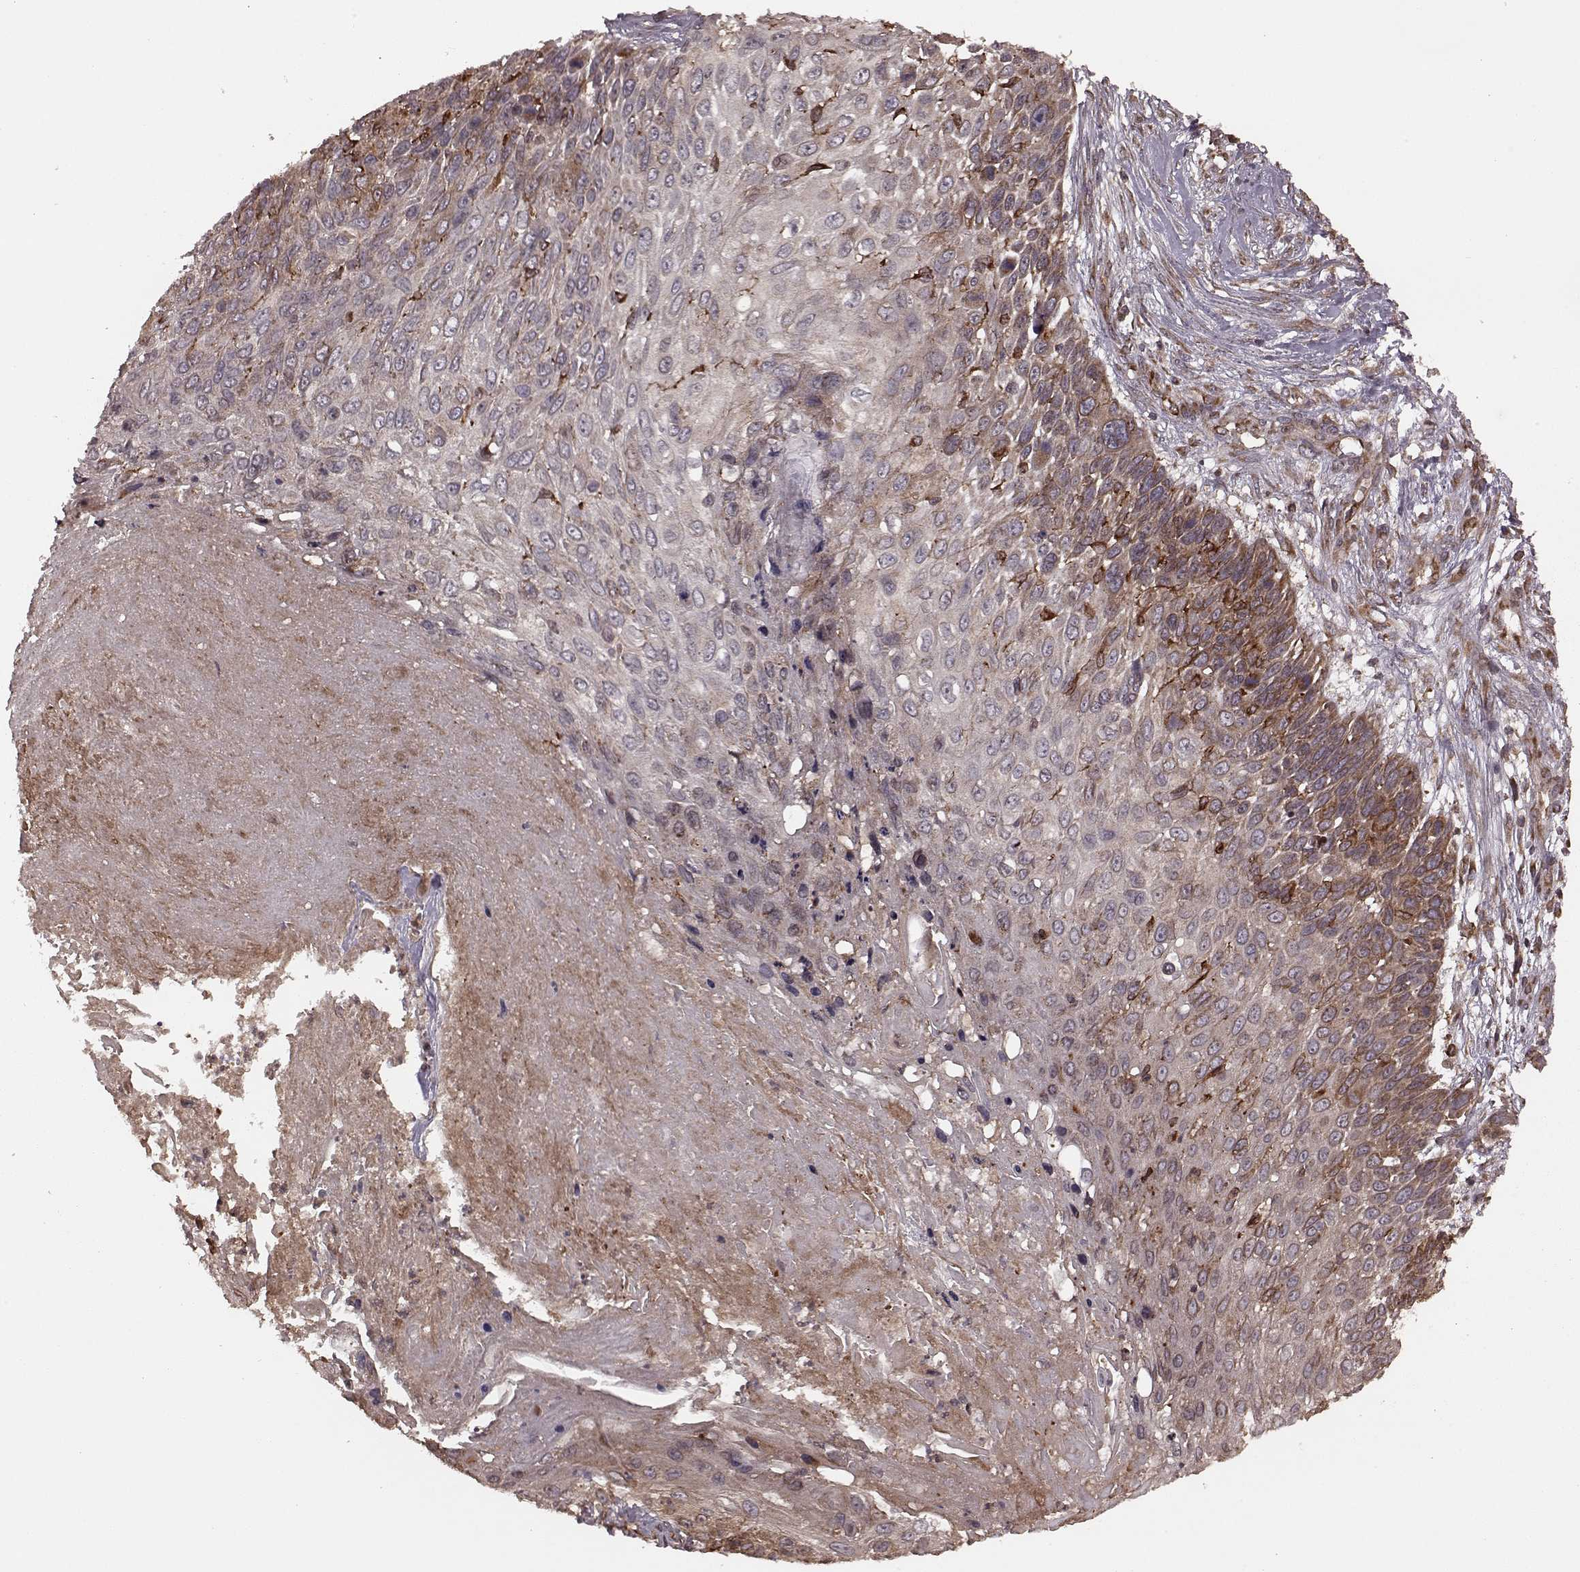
{"staining": {"intensity": "moderate", "quantity": "25%-75%", "location": "cytoplasmic/membranous"}, "tissue": "skin cancer", "cell_type": "Tumor cells", "image_type": "cancer", "snomed": [{"axis": "morphology", "description": "Squamous cell carcinoma, NOS"}, {"axis": "topography", "description": "Skin"}], "caption": "A brown stain shows moderate cytoplasmic/membranous expression of a protein in human squamous cell carcinoma (skin) tumor cells. (DAB (3,3'-diaminobenzidine) = brown stain, brightfield microscopy at high magnification).", "gene": "AGPAT1", "patient": {"sex": "male", "age": 92}}